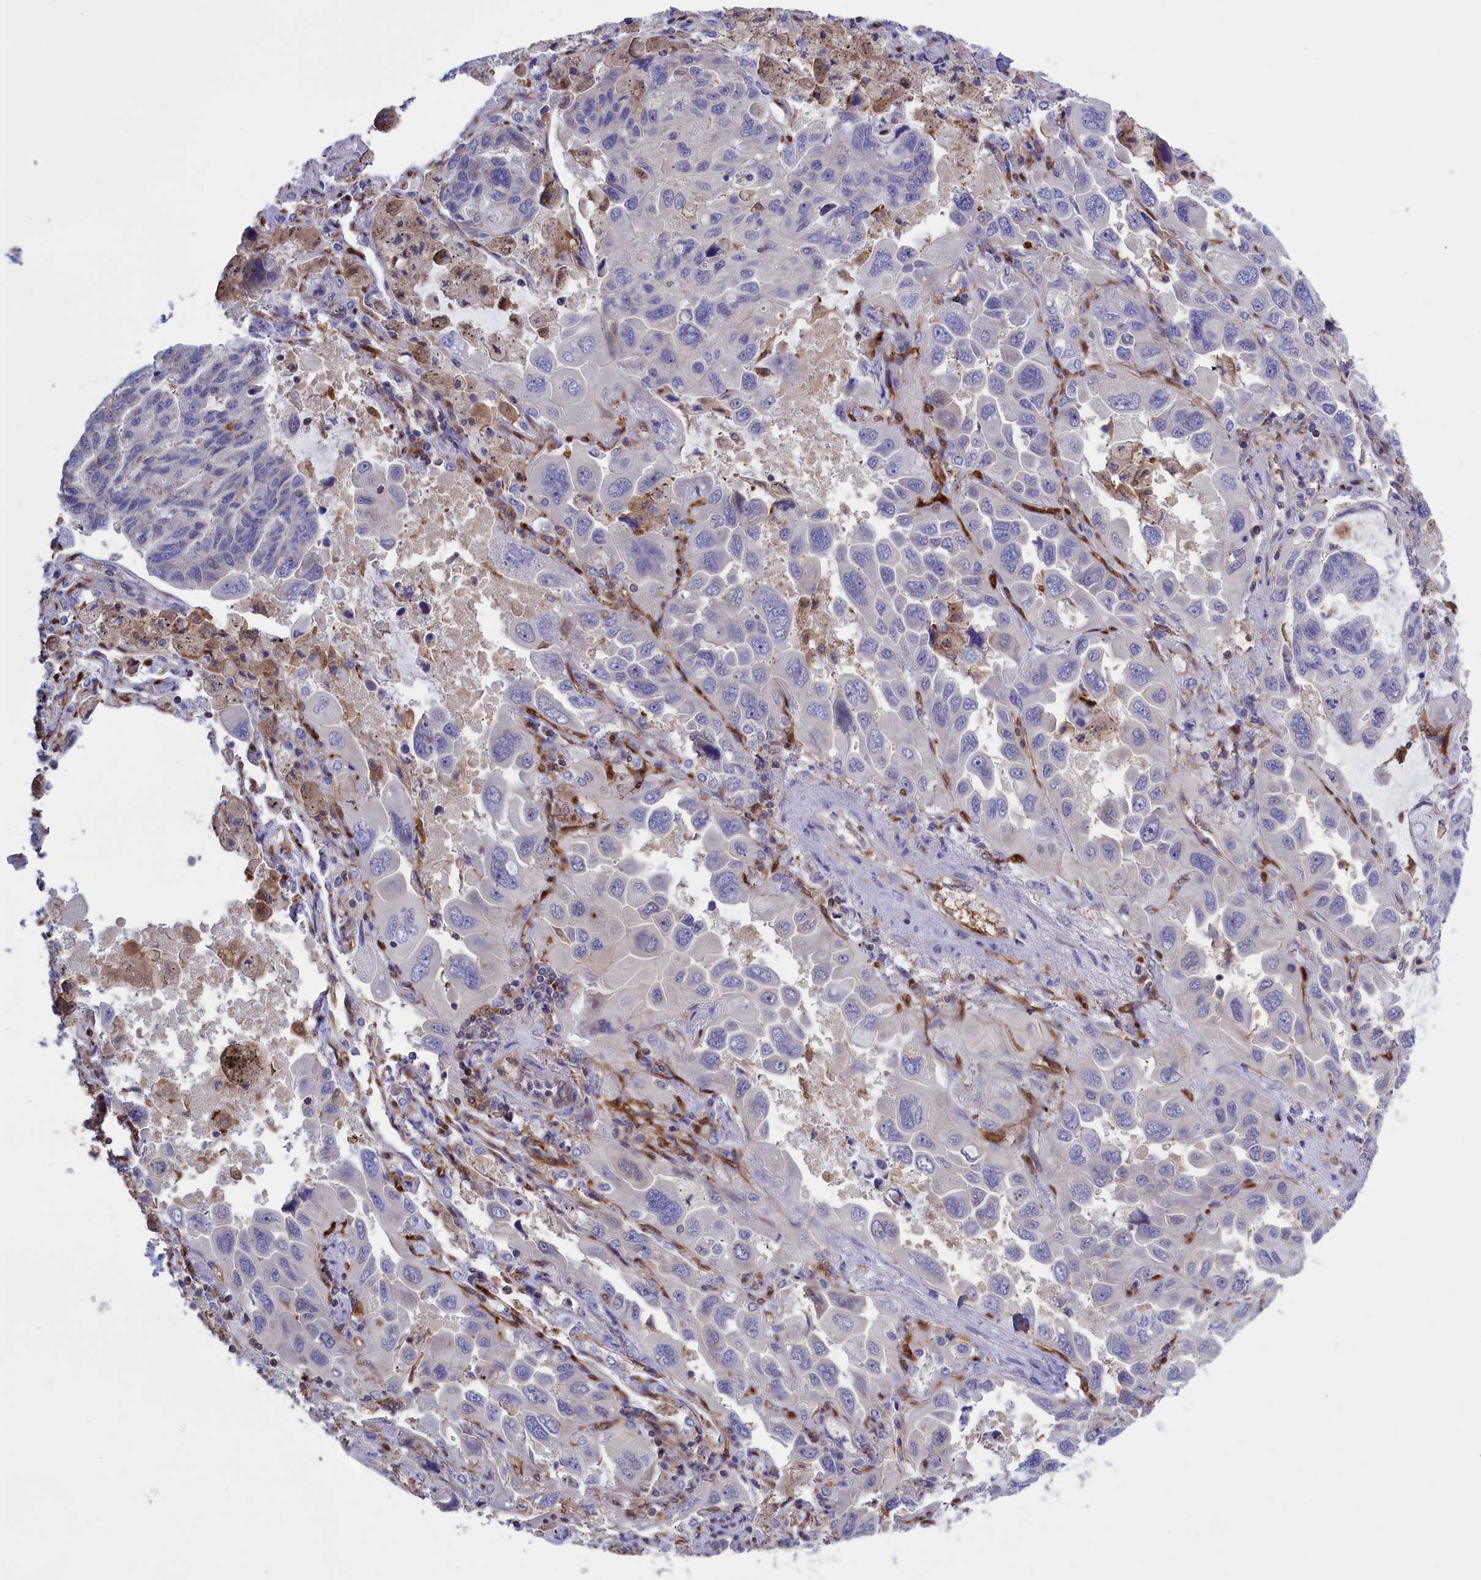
{"staining": {"intensity": "negative", "quantity": "none", "location": "none"}, "tissue": "lung cancer", "cell_type": "Tumor cells", "image_type": "cancer", "snomed": [{"axis": "morphology", "description": "Adenocarcinoma, NOS"}, {"axis": "topography", "description": "Lung"}], "caption": "DAB (3,3'-diaminobenzidine) immunohistochemical staining of lung adenocarcinoma demonstrates no significant positivity in tumor cells.", "gene": "ARHGAP18", "patient": {"sex": "male", "age": 64}}